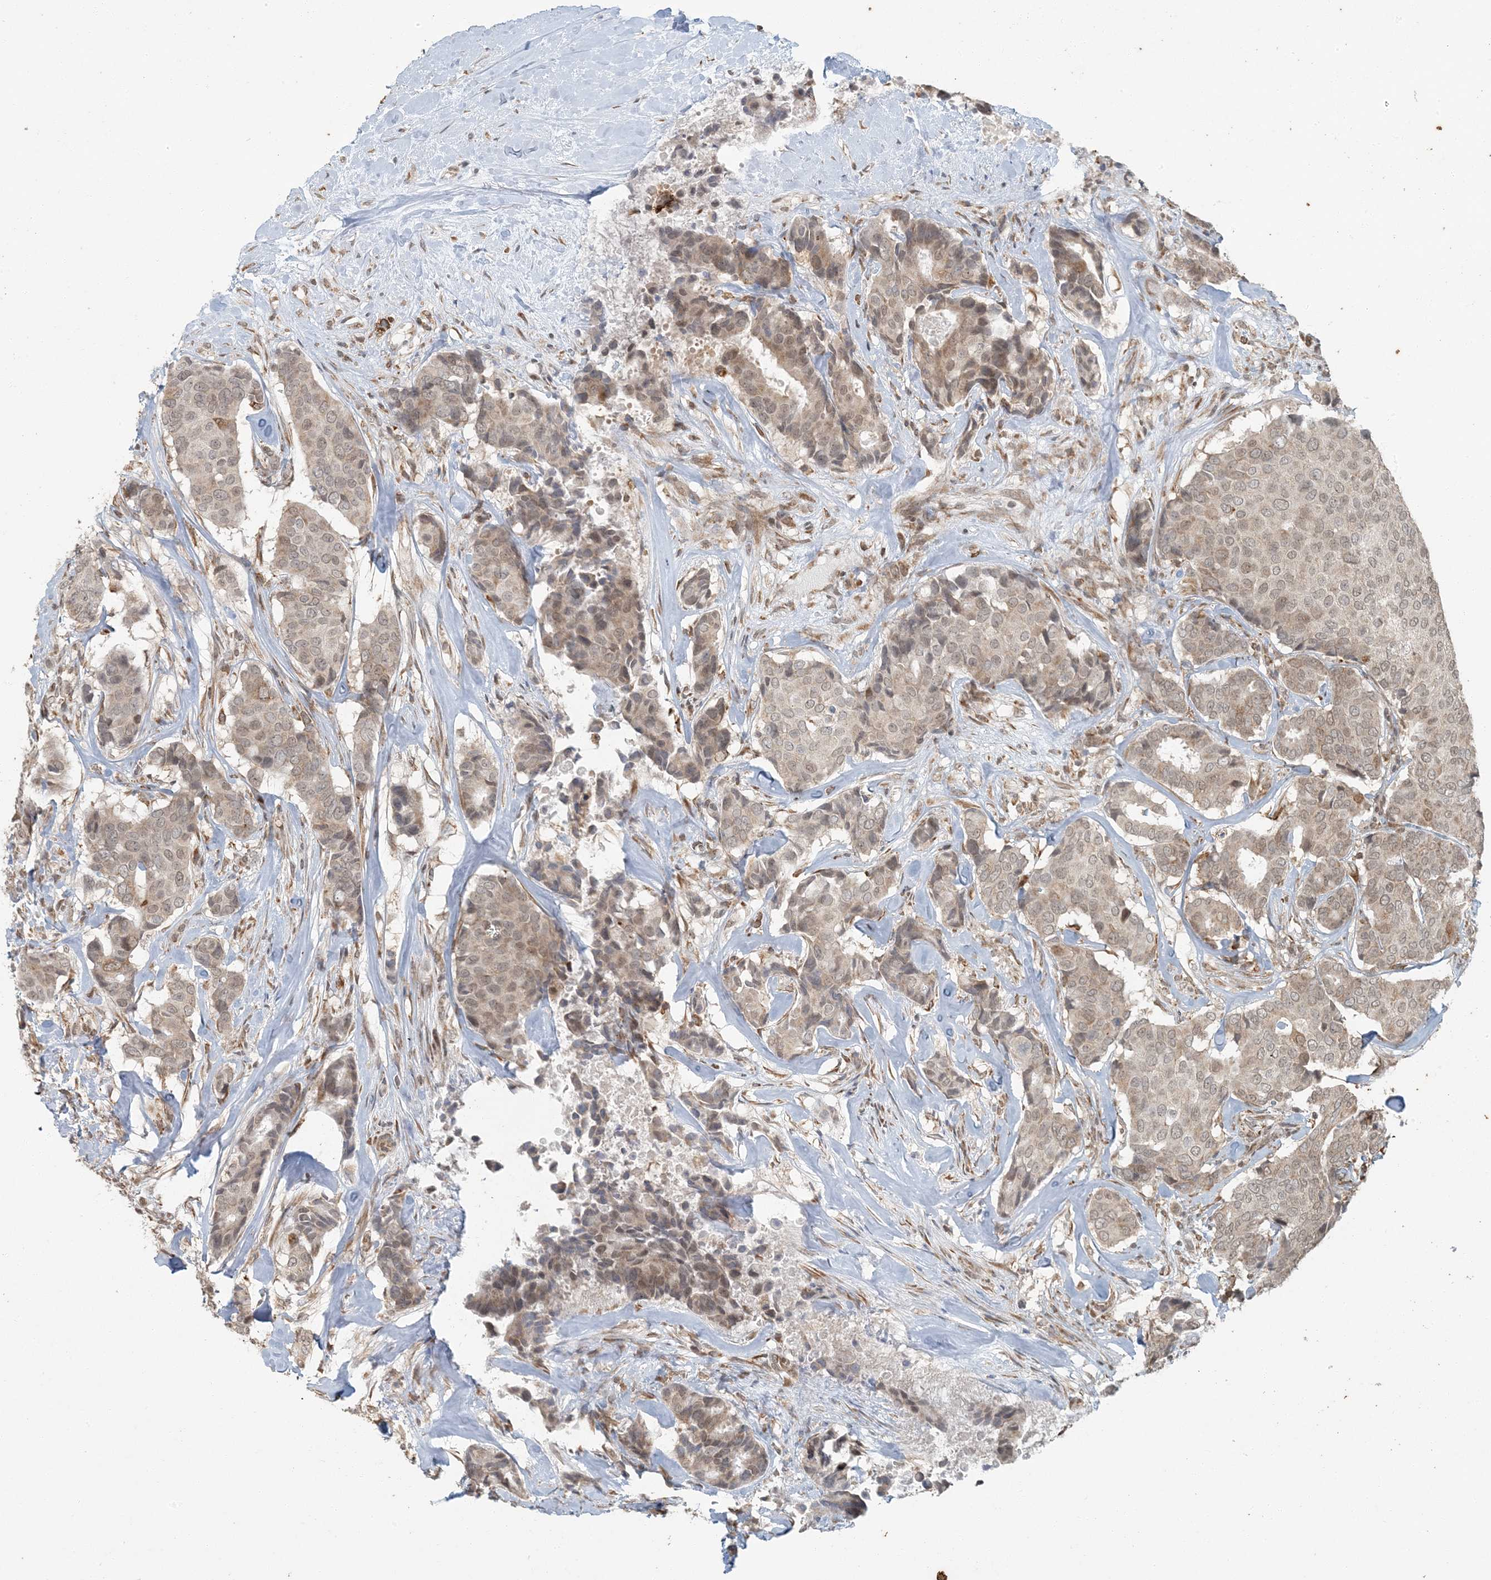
{"staining": {"intensity": "weak", "quantity": ">75%", "location": "cytoplasmic/membranous,nuclear"}, "tissue": "breast cancer", "cell_type": "Tumor cells", "image_type": "cancer", "snomed": [{"axis": "morphology", "description": "Duct carcinoma"}, {"axis": "topography", "description": "Breast"}], "caption": "A brown stain labels weak cytoplasmic/membranous and nuclear staining of a protein in breast invasive ductal carcinoma tumor cells. (DAB (3,3'-diaminobenzidine) IHC, brown staining for protein, blue staining for nuclei).", "gene": "AK9", "patient": {"sex": "female", "age": 75}}